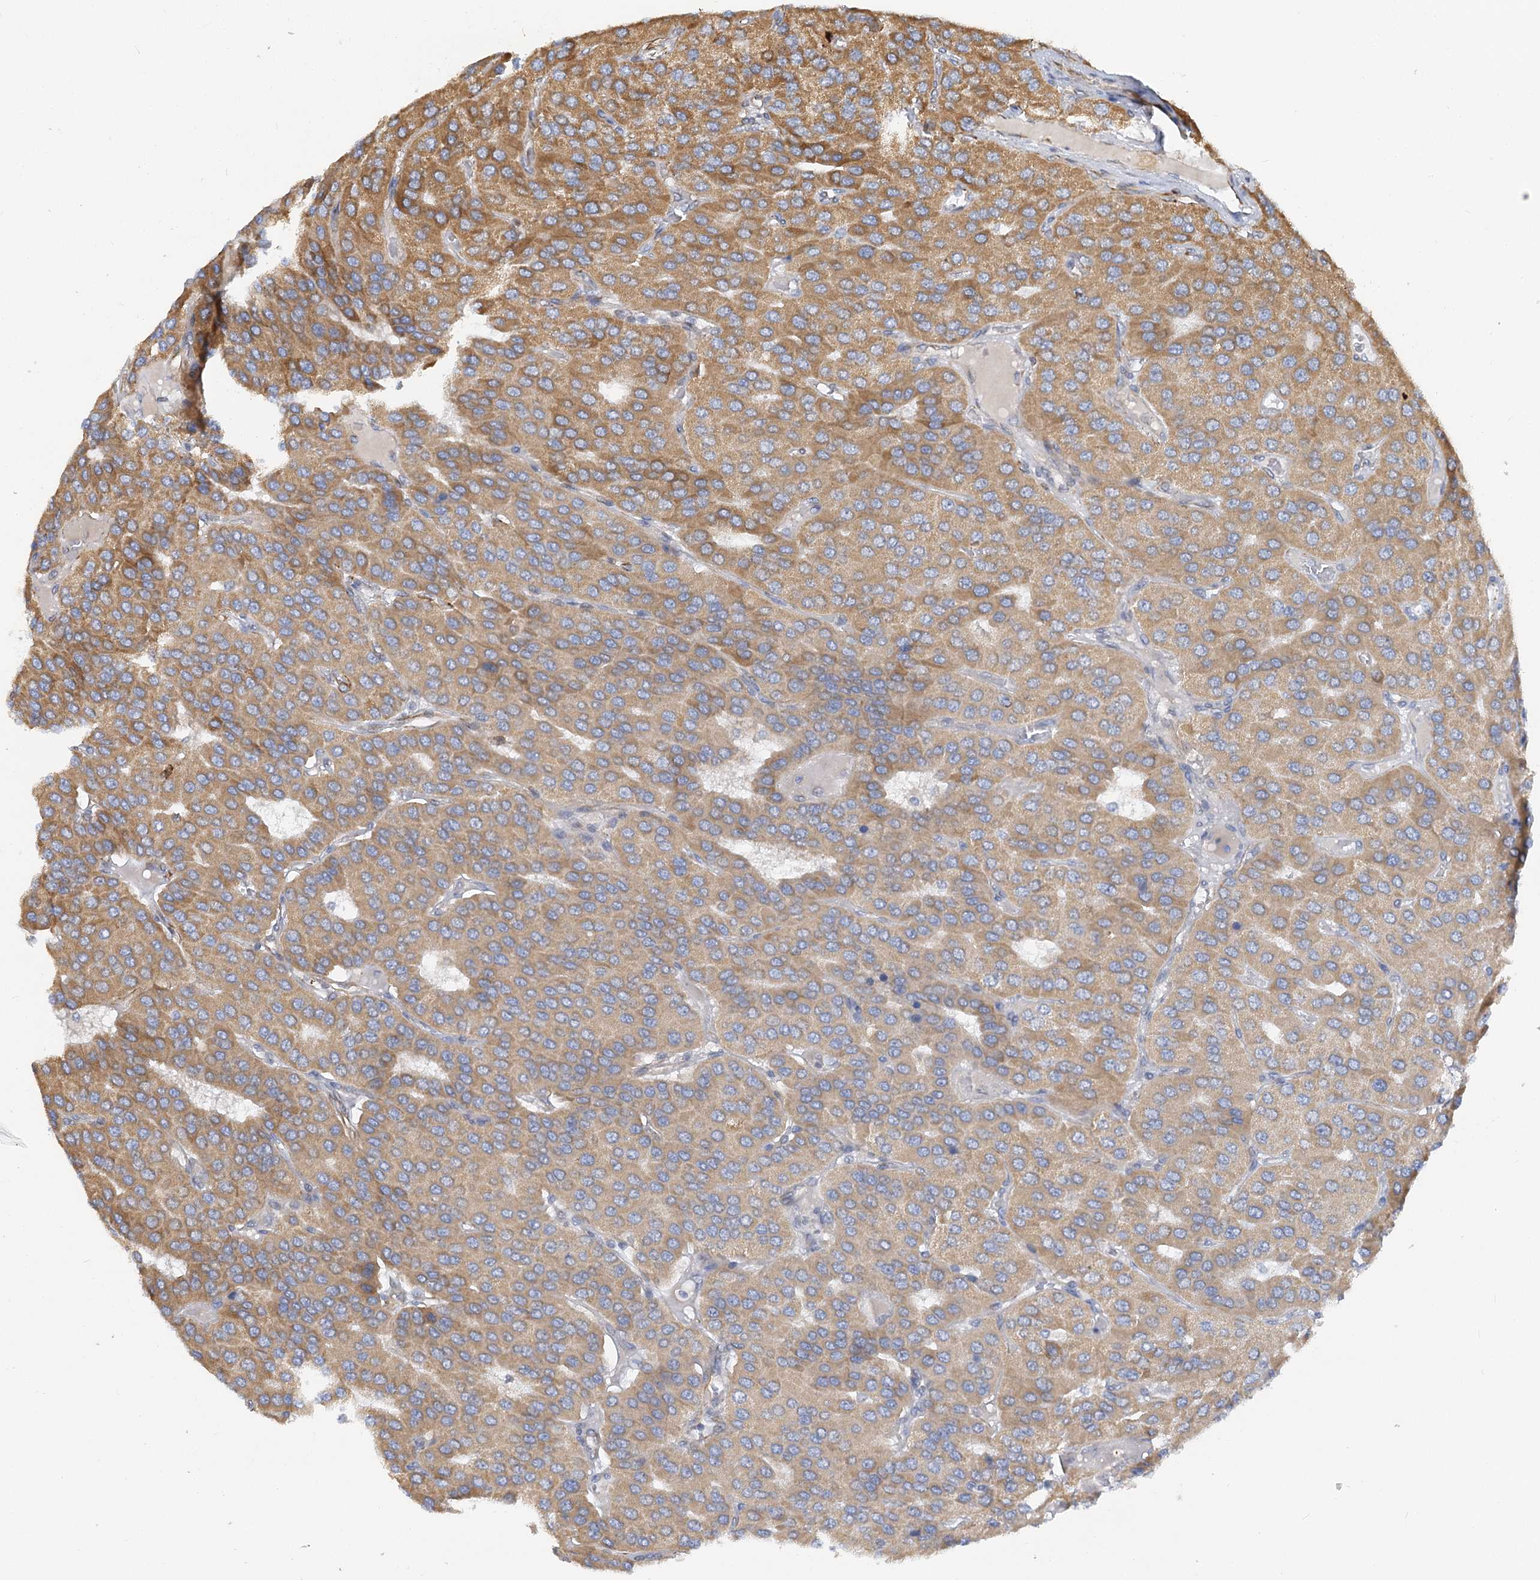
{"staining": {"intensity": "moderate", "quantity": ">75%", "location": "cytoplasmic/membranous"}, "tissue": "parathyroid gland", "cell_type": "Glandular cells", "image_type": "normal", "snomed": [{"axis": "morphology", "description": "Normal tissue, NOS"}, {"axis": "morphology", "description": "Adenoma, NOS"}, {"axis": "topography", "description": "Parathyroid gland"}], "caption": "High-magnification brightfield microscopy of benign parathyroid gland stained with DAB (3,3'-diaminobenzidine) (brown) and counterstained with hematoxylin (blue). glandular cells exhibit moderate cytoplasmic/membranous staining is seen in about>75% of cells. The staining is performed using DAB brown chromogen to label protein expression. The nuclei are counter-stained blue using hematoxylin.", "gene": "NELL2", "patient": {"sex": "female", "age": 86}}